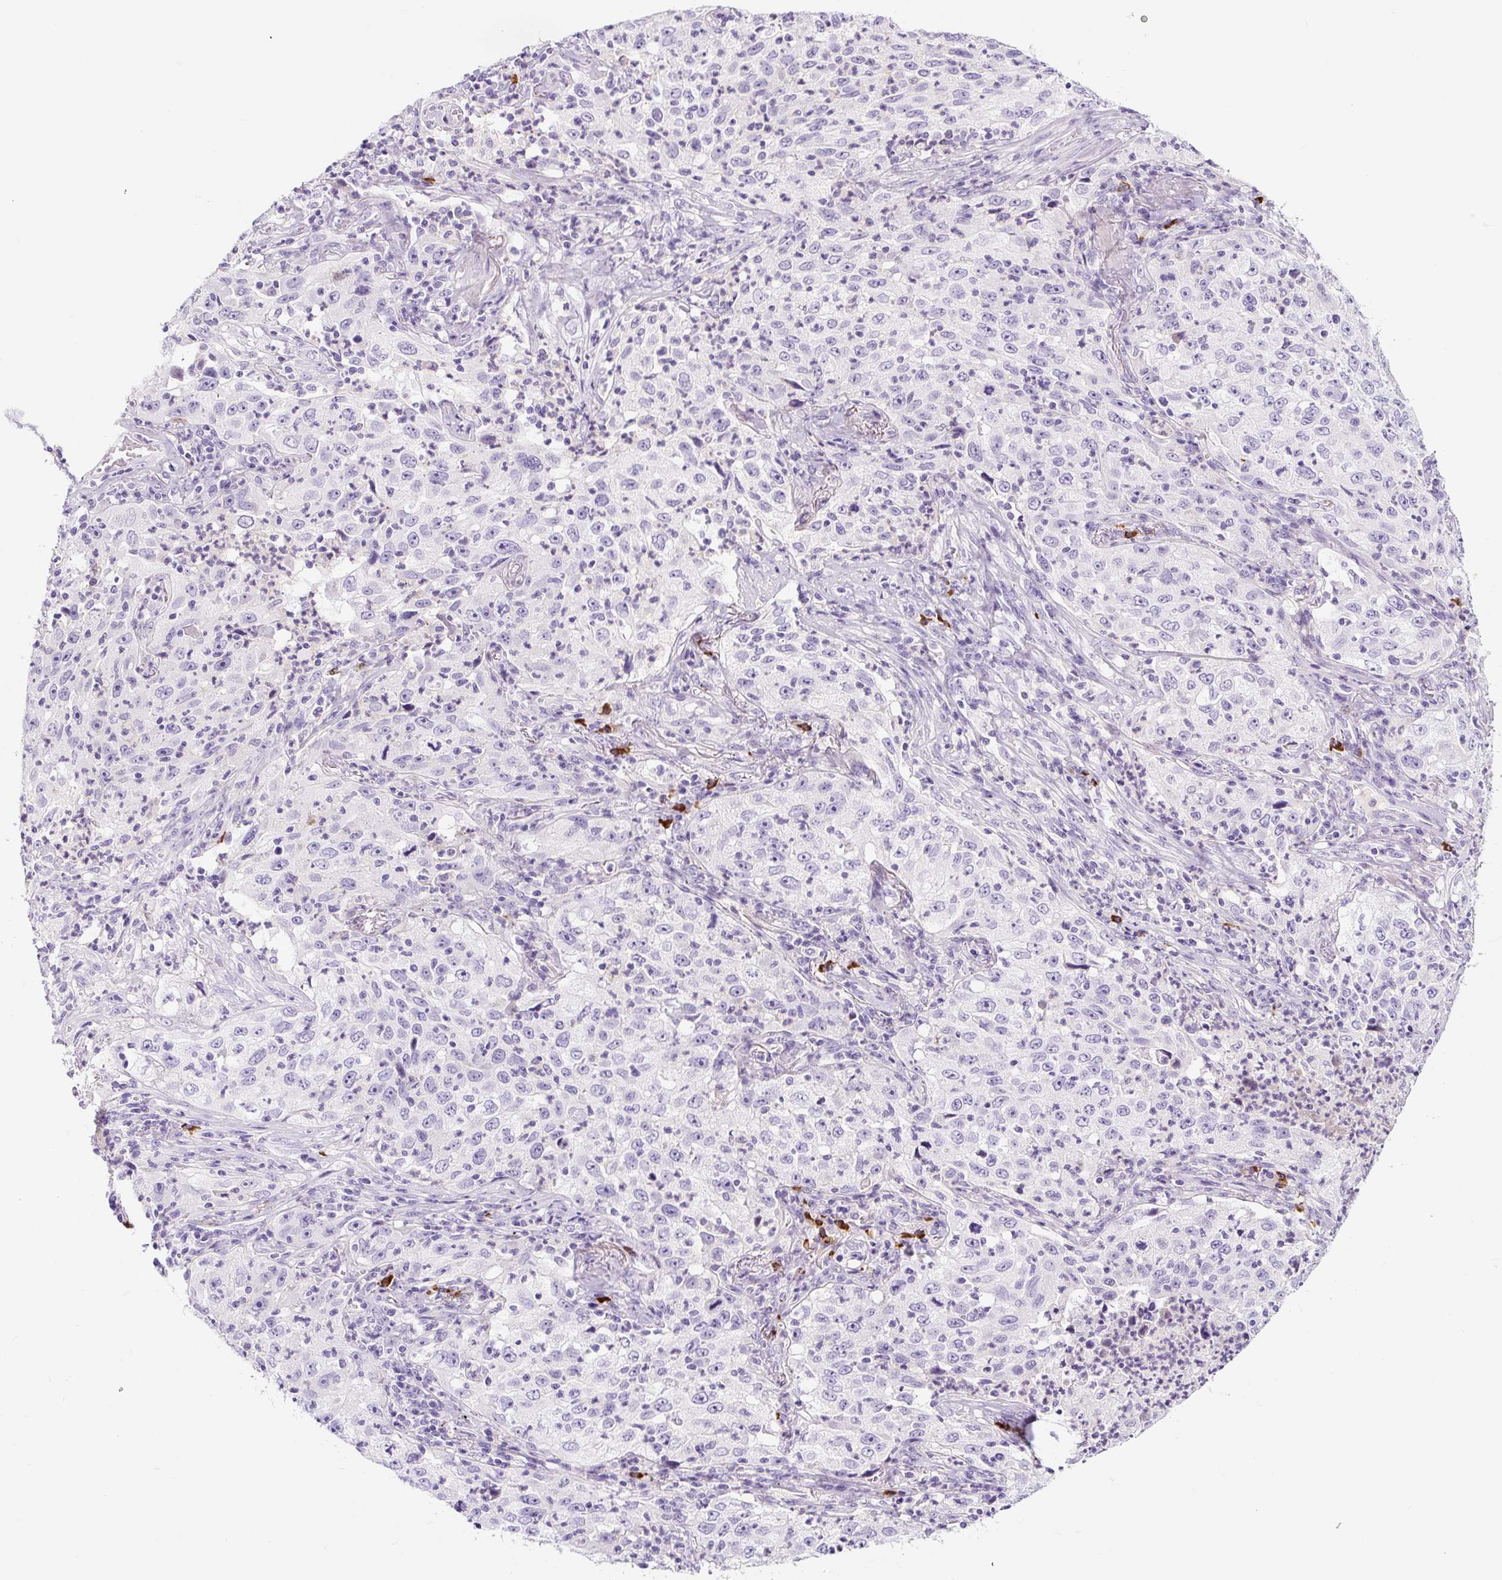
{"staining": {"intensity": "negative", "quantity": "none", "location": "none"}, "tissue": "lung cancer", "cell_type": "Tumor cells", "image_type": "cancer", "snomed": [{"axis": "morphology", "description": "Squamous cell carcinoma, NOS"}, {"axis": "topography", "description": "Lung"}], "caption": "Tumor cells are negative for protein expression in human squamous cell carcinoma (lung). (DAB (3,3'-diaminobenzidine) immunohistochemistry (IHC), high magnification).", "gene": "RNF212B", "patient": {"sex": "male", "age": 71}}